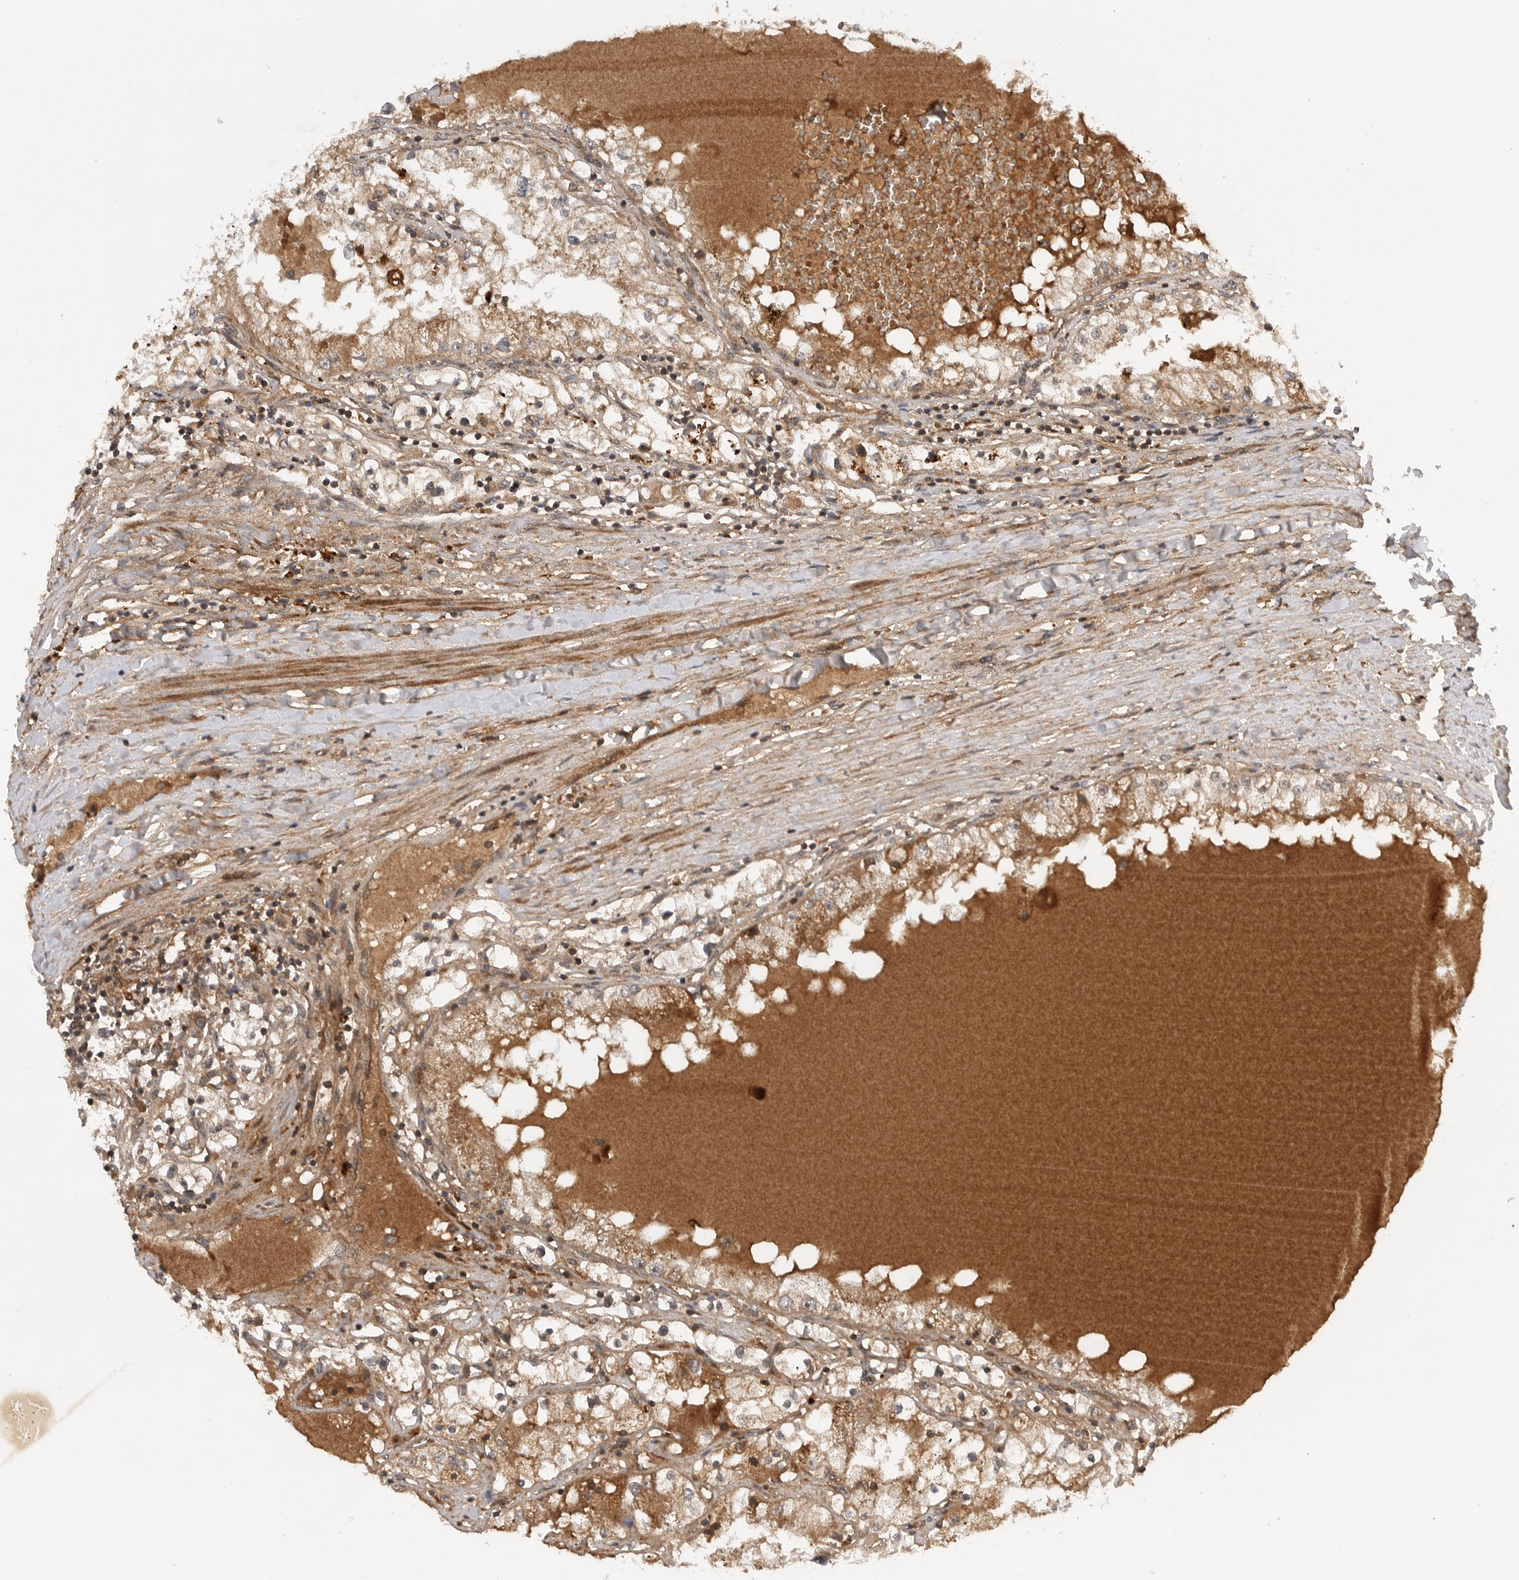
{"staining": {"intensity": "moderate", "quantity": ">75%", "location": "cytoplasmic/membranous"}, "tissue": "renal cancer", "cell_type": "Tumor cells", "image_type": "cancer", "snomed": [{"axis": "morphology", "description": "Adenocarcinoma, NOS"}, {"axis": "topography", "description": "Kidney"}], "caption": "Protein staining exhibits moderate cytoplasmic/membranous staining in approximately >75% of tumor cells in renal cancer (adenocarcinoma). The protein is stained brown, and the nuclei are stained in blue (DAB IHC with brightfield microscopy, high magnification).", "gene": "PRDX4", "patient": {"sex": "male", "age": 68}}